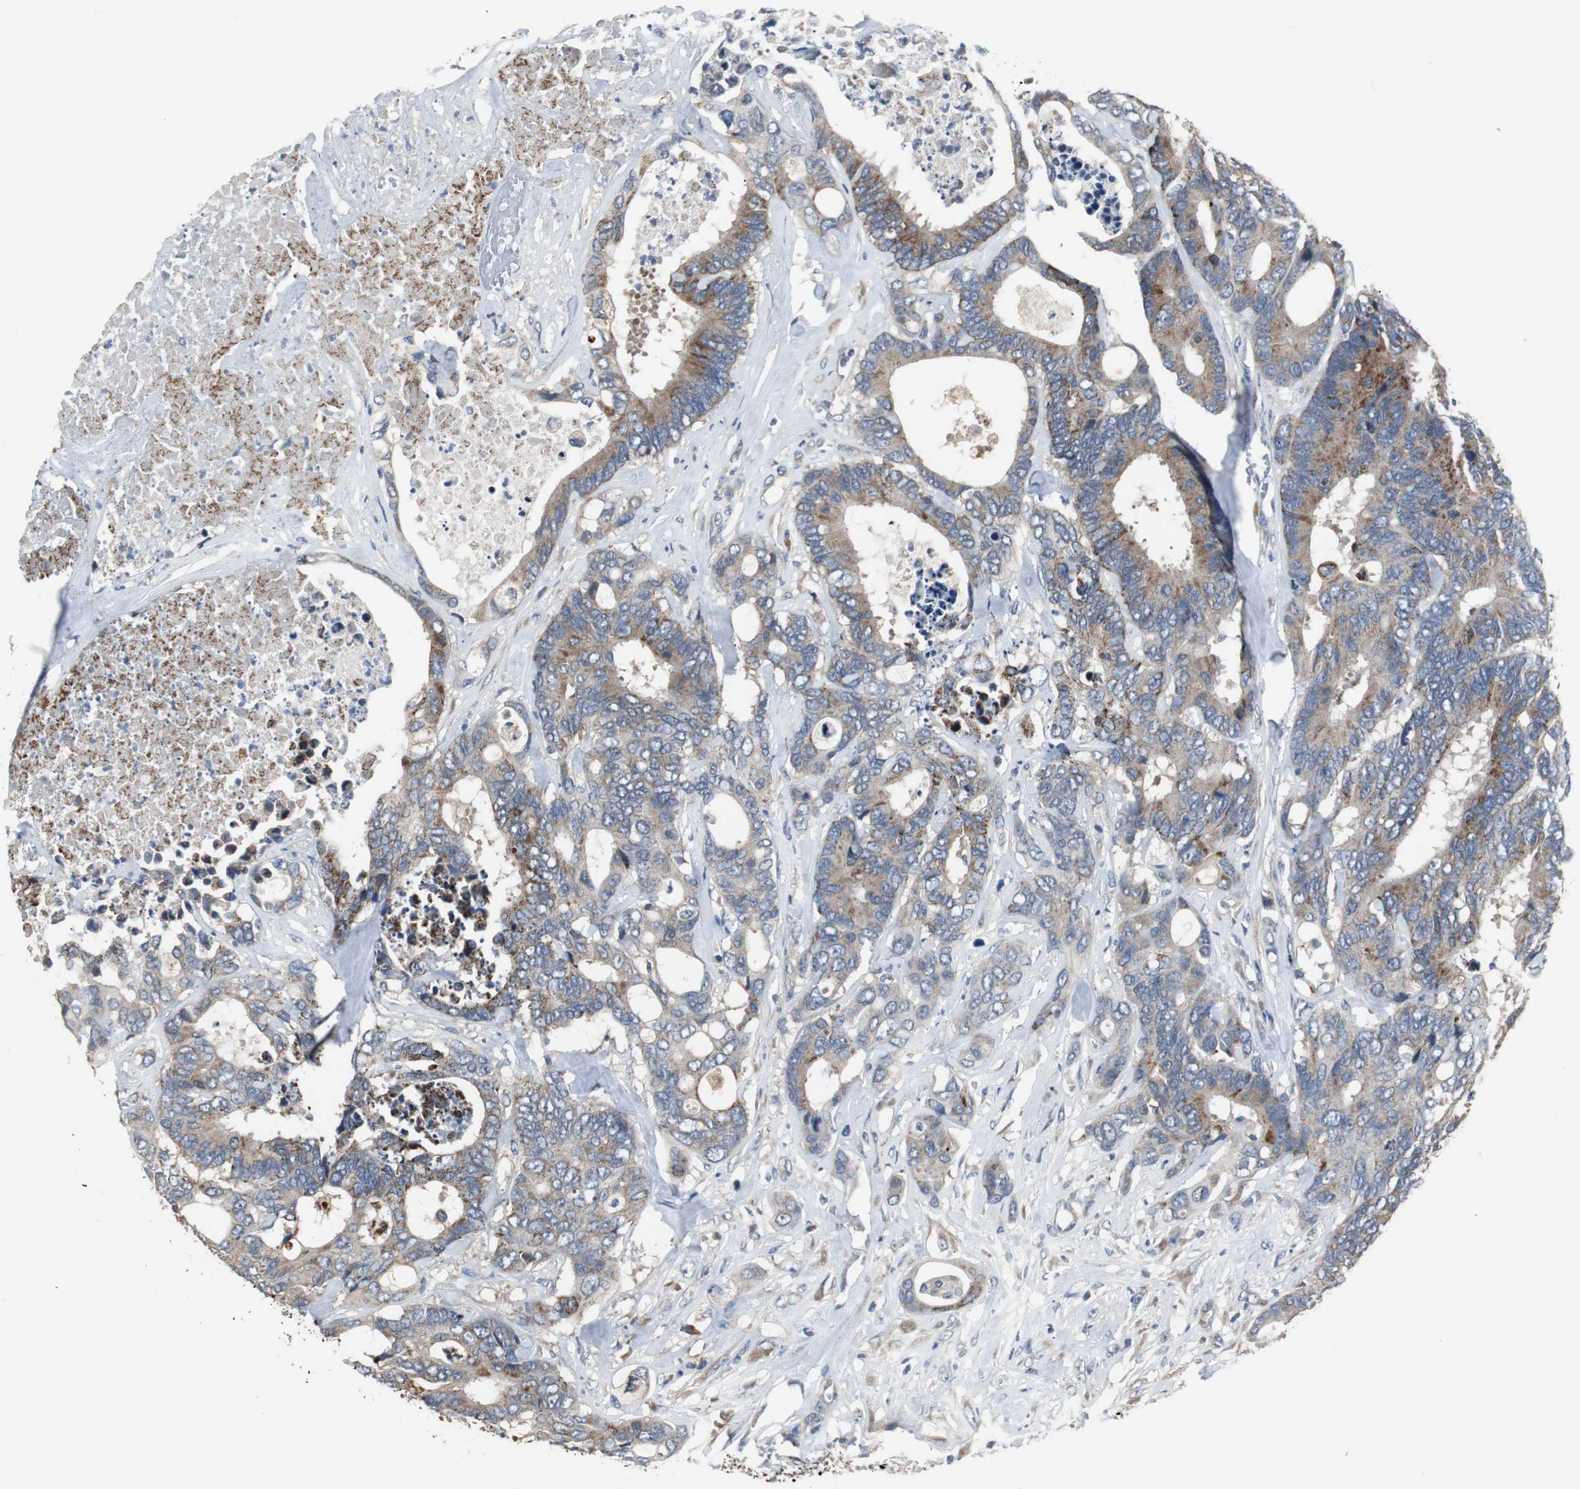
{"staining": {"intensity": "moderate", "quantity": ">75%", "location": "cytoplasmic/membranous"}, "tissue": "colorectal cancer", "cell_type": "Tumor cells", "image_type": "cancer", "snomed": [{"axis": "morphology", "description": "Adenocarcinoma, NOS"}, {"axis": "topography", "description": "Rectum"}], "caption": "Moderate cytoplasmic/membranous protein expression is appreciated in approximately >75% of tumor cells in colorectal adenocarcinoma.", "gene": "MYT1", "patient": {"sex": "male", "age": 55}}